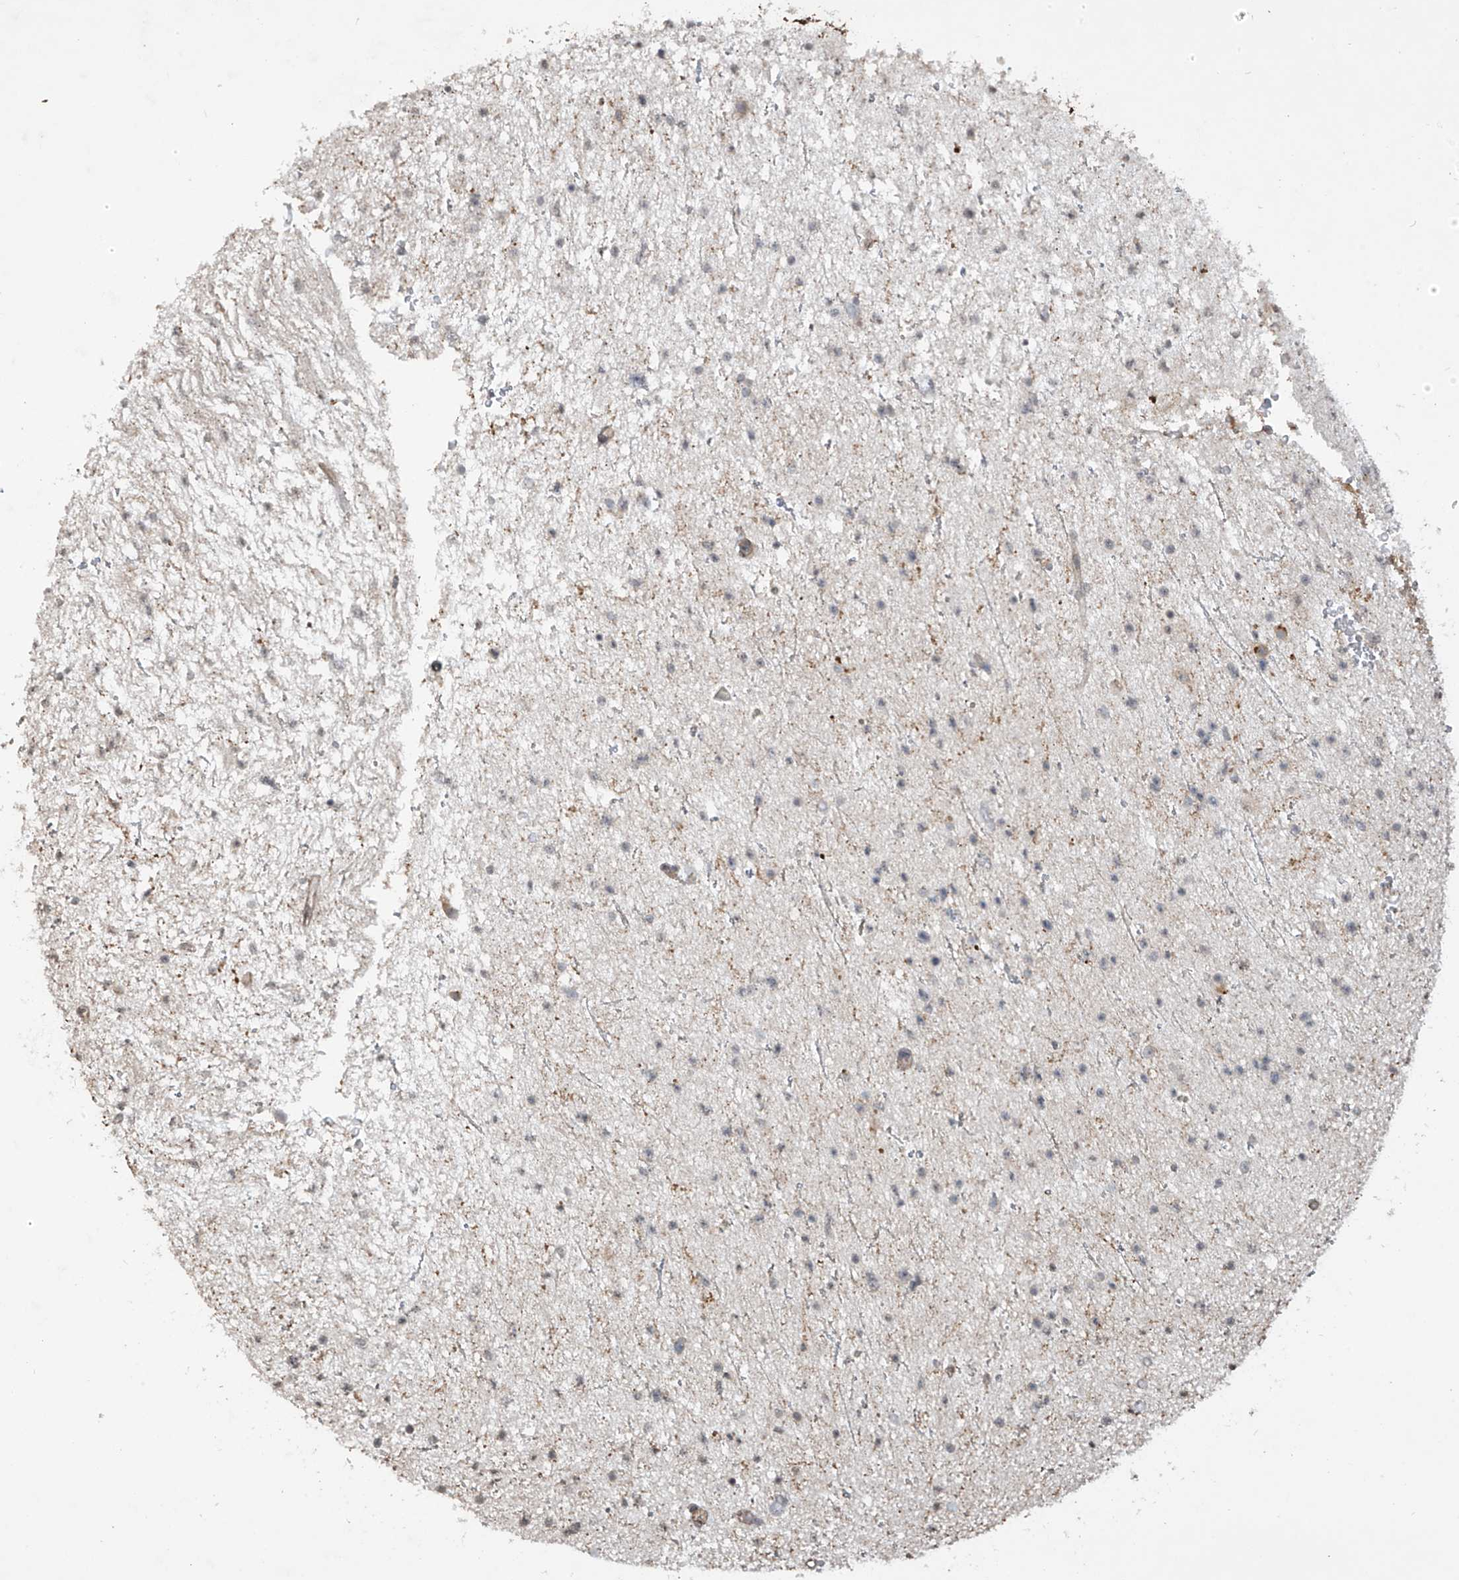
{"staining": {"intensity": "weak", "quantity": "<25%", "location": "cytoplasmic/membranous"}, "tissue": "glioma", "cell_type": "Tumor cells", "image_type": "cancer", "snomed": [{"axis": "morphology", "description": "Glioma, malignant, Low grade"}, {"axis": "topography", "description": "Brain"}], "caption": "Protein analysis of glioma demonstrates no significant staining in tumor cells.", "gene": "DGKQ", "patient": {"sex": "female", "age": 37}}